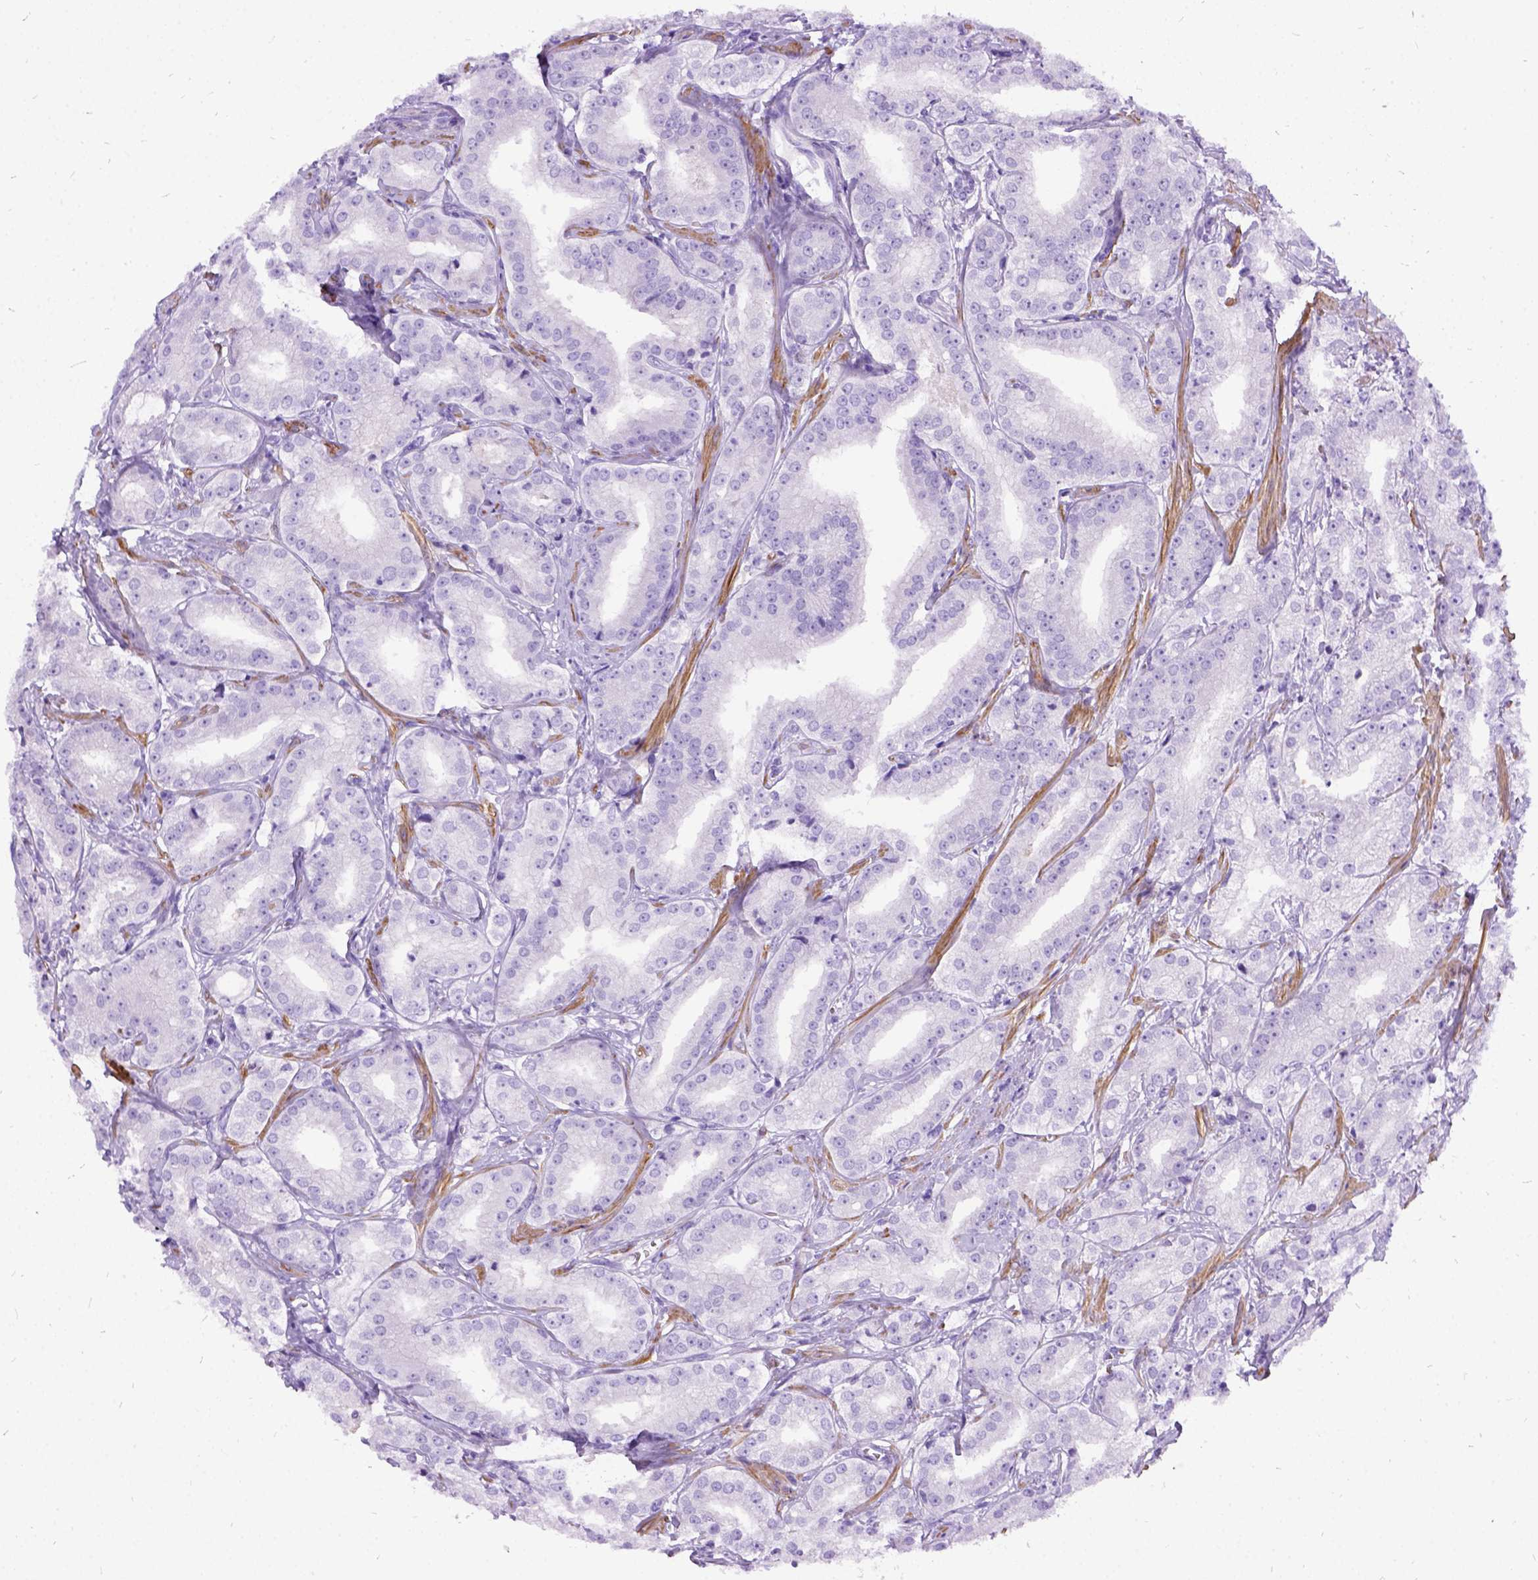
{"staining": {"intensity": "negative", "quantity": "none", "location": "none"}, "tissue": "prostate cancer", "cell_type": "Tumor cells", "image_type": "cancer", "snomed": [{"axis": "morphology", "description": "Adenocarcinoma, High grade"}, {"axis": "topography", "description": "Prostate"}], "caption": "Protein analysis of adenocarcinoma (high-grade) (prostate) displays no significant staining in tumor cells.", "gene": "PRG2", "patient": {"sex": "male", "age": 64}}